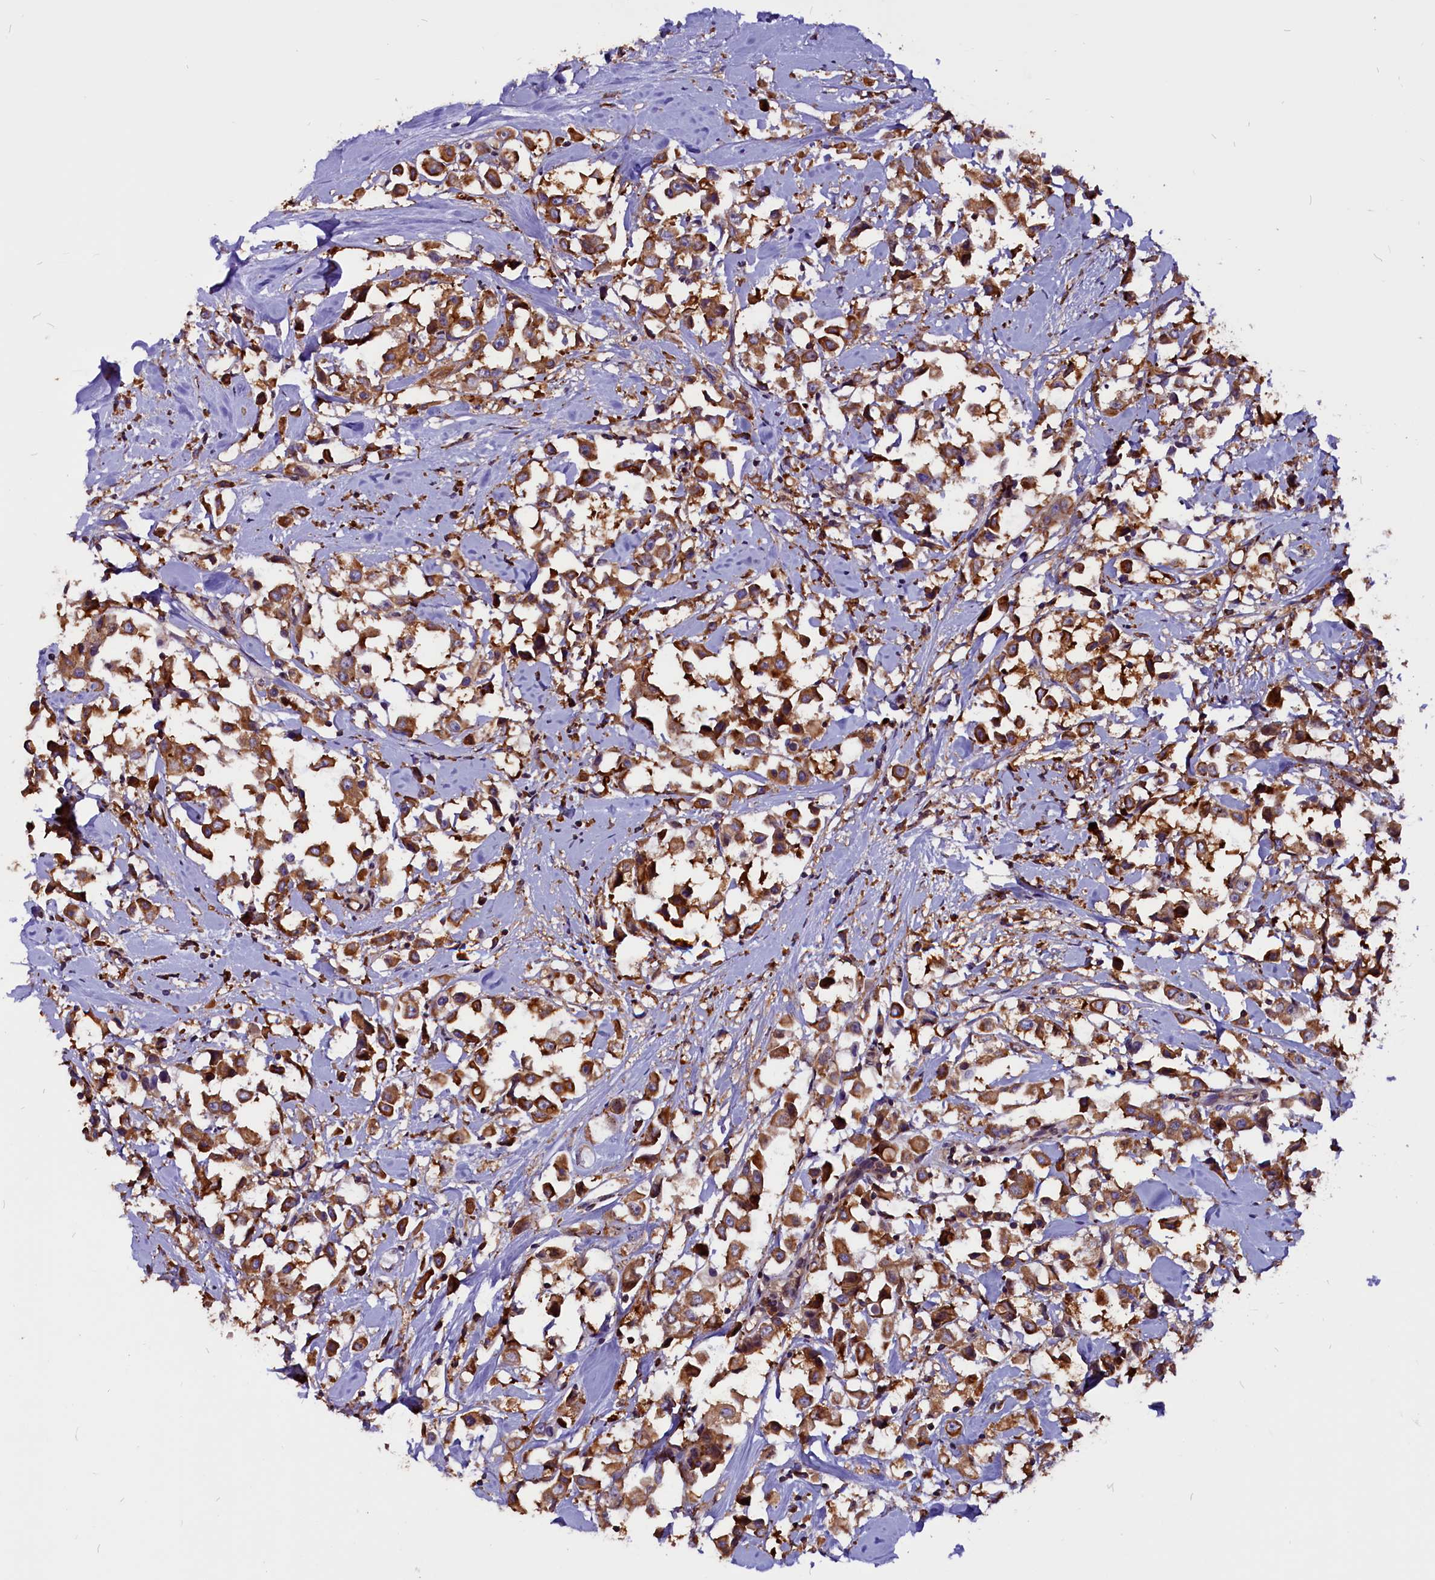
{"staining": {"intensity": "strong", "quantity": ">75%", "location": "cytoplasmic/membranous"}, "tissue": "breast cancer", "cell_type": "Tumor cells", "image_type": "cancer", "snomed": [{"axis": "morphology", "description": "Duct carcinoma"}, {"axis": "topography", "description": "Breast"}], "caption": "Strong cytoplasmic/membranous protein expression is identified in about >75% of tumor cells in infiltrating ductal carcinoma (breast).", "gene": "EIF3G", "patient": {"sex": "female", "age": 61}}